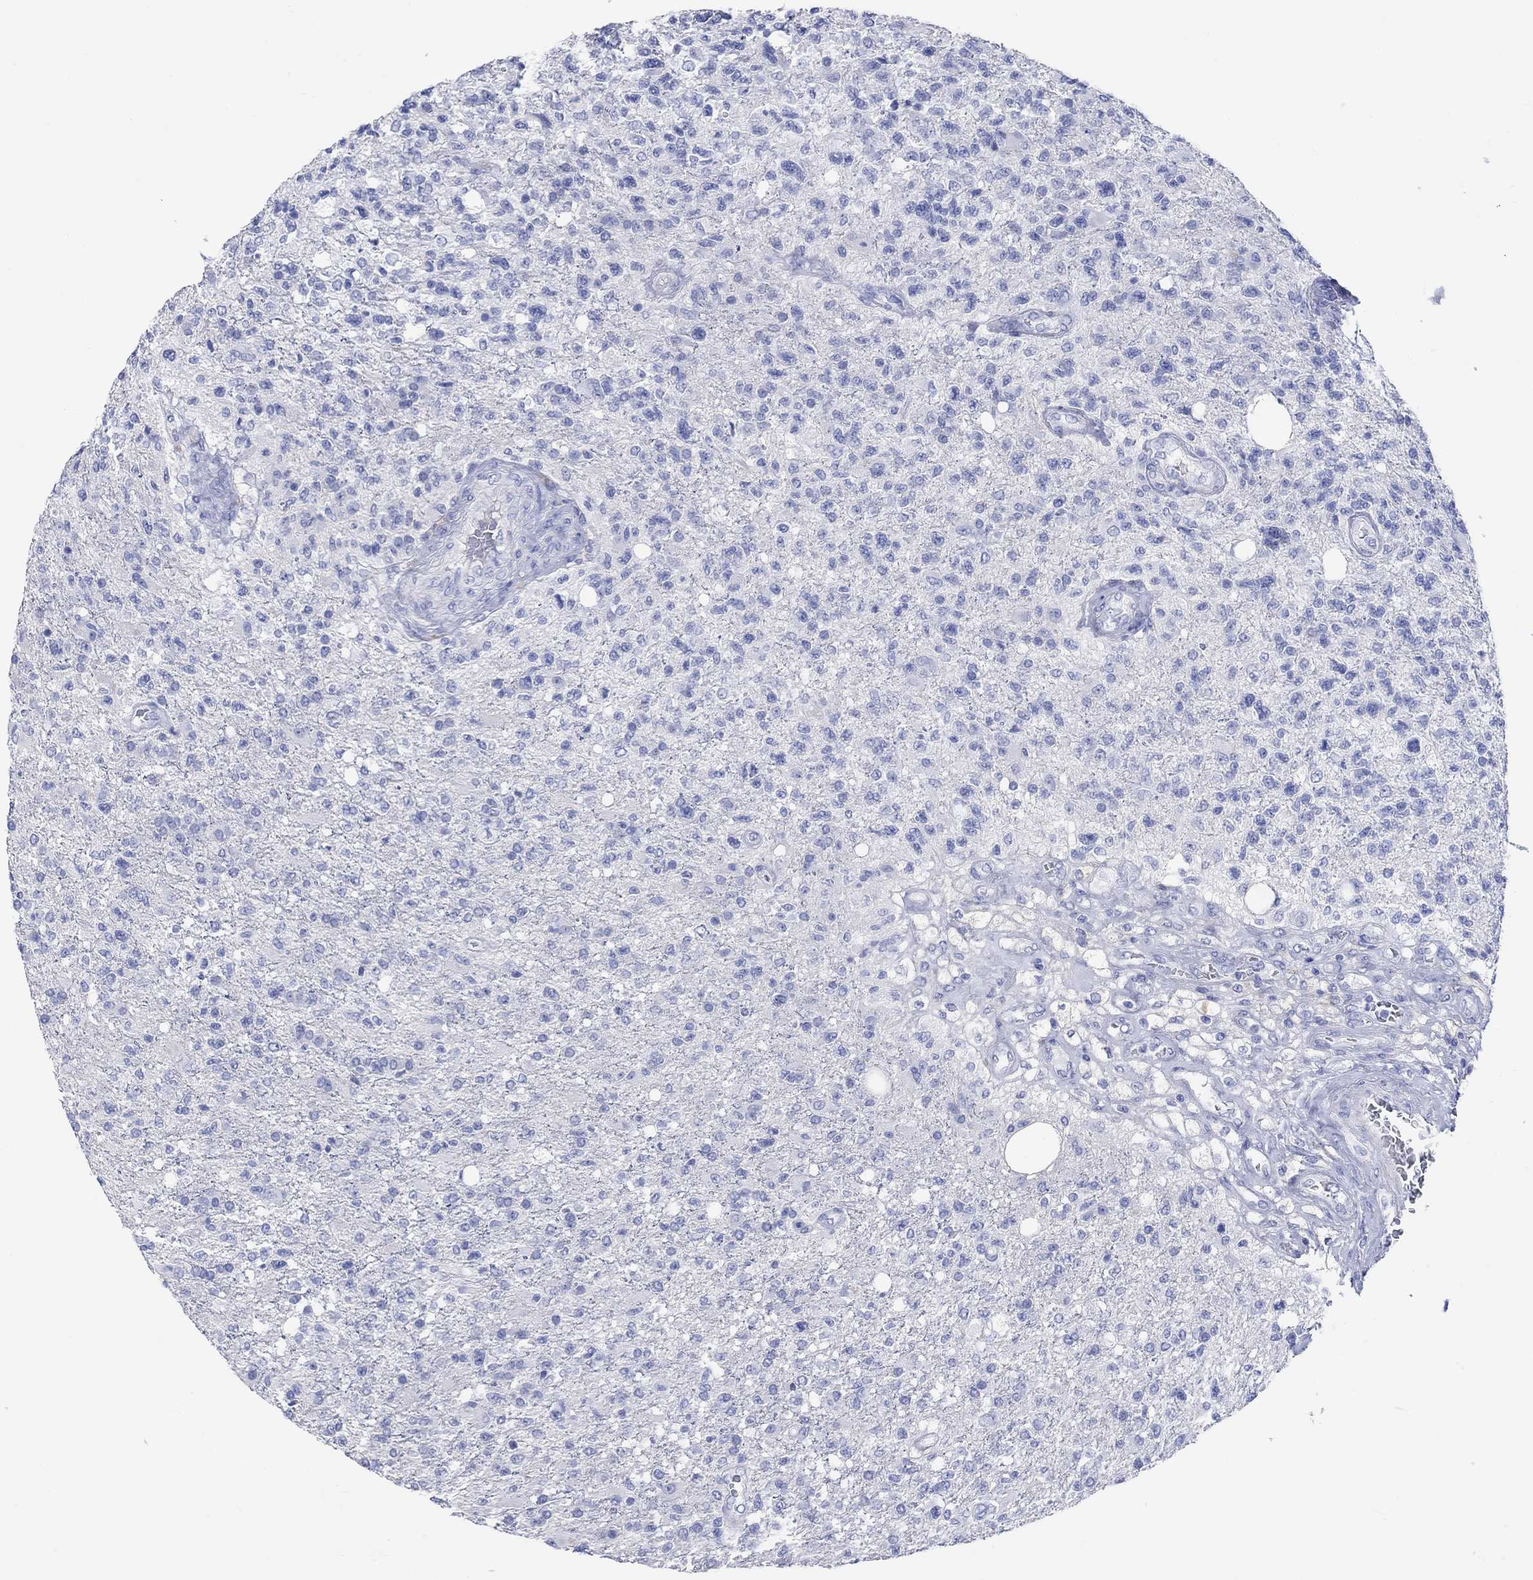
{"staining": {"intensity": "negative", "quantity": "none", "location": "none"}, "tissue": "glioma", "cell_type": "Tumor cells", "image_type": "cancer", "snomed": [{"axis": "morphology", "description": "Glioma, malignant, High grade"}, {"axis": "topography", "description": "Brain"}], "caption": "An immunohistochemistry micrograph of high-grade glioma (malignant) is shown. There is no staining in tumor cells of high-grade glioma (malignant).", "gene": "P2RY6", "patient": {"sex": "male", "age": 56}}